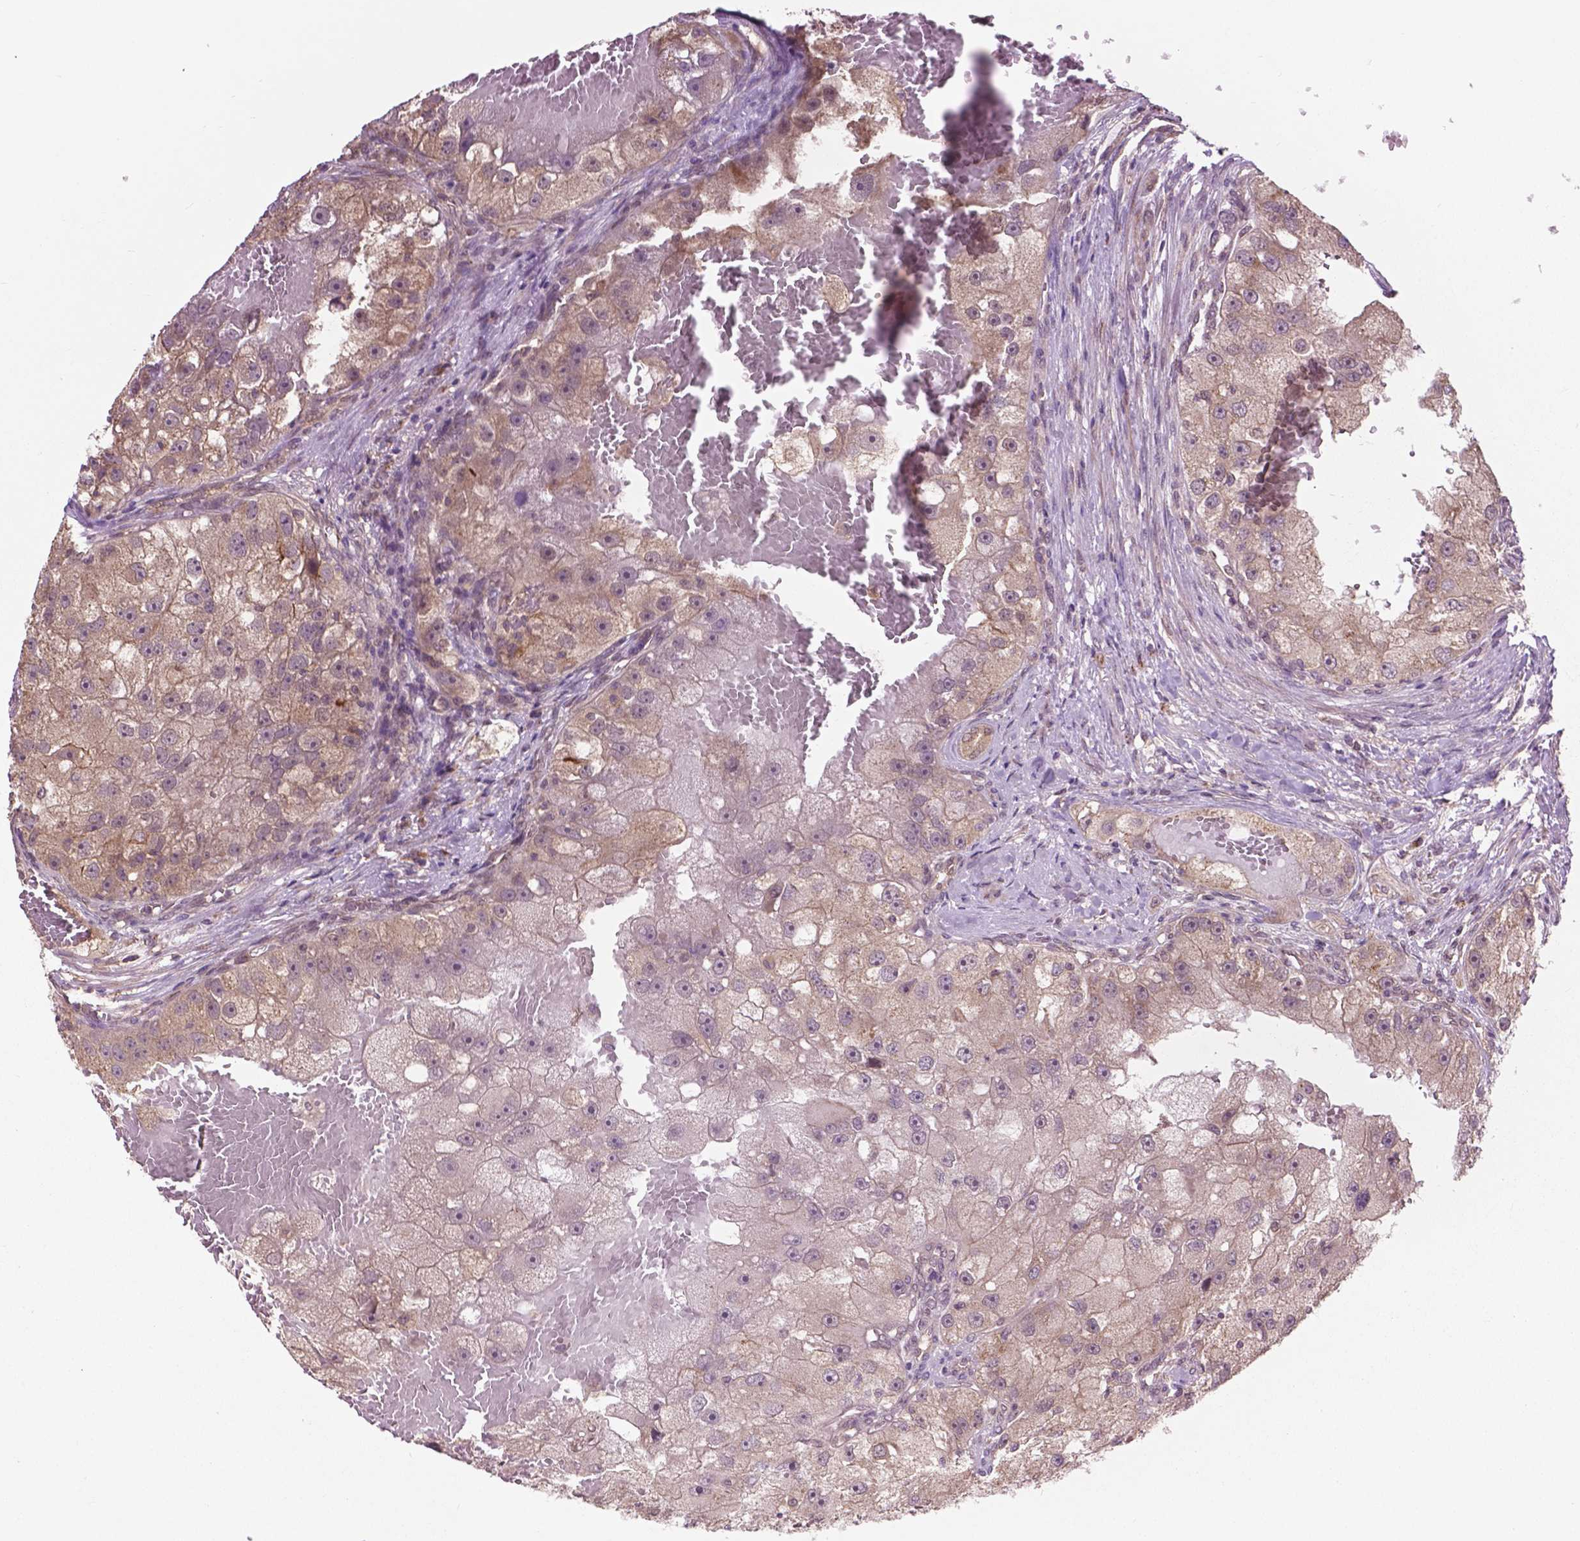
{"staining": {"intensity": "weak", "quantity": "<25%", "location": "cytoplasmic/membranous"}, "tissue": "renal cancer", "cell_type": "Tumor cells", "image_type": "cancer", "snomed": [{"axis": "morphology", "description": "Adenocarcinoma, NOS"}, {"axis": "topography", "description": "Kidney"}], "caption": "Human renal cancer (adenocarcinoma) stained for a protein using immunohistochemistry (IHC) demonstrates no staining in tumor cells.", "gene": "PPP1CB", "patient": {"sex": "male", "age": 63}}